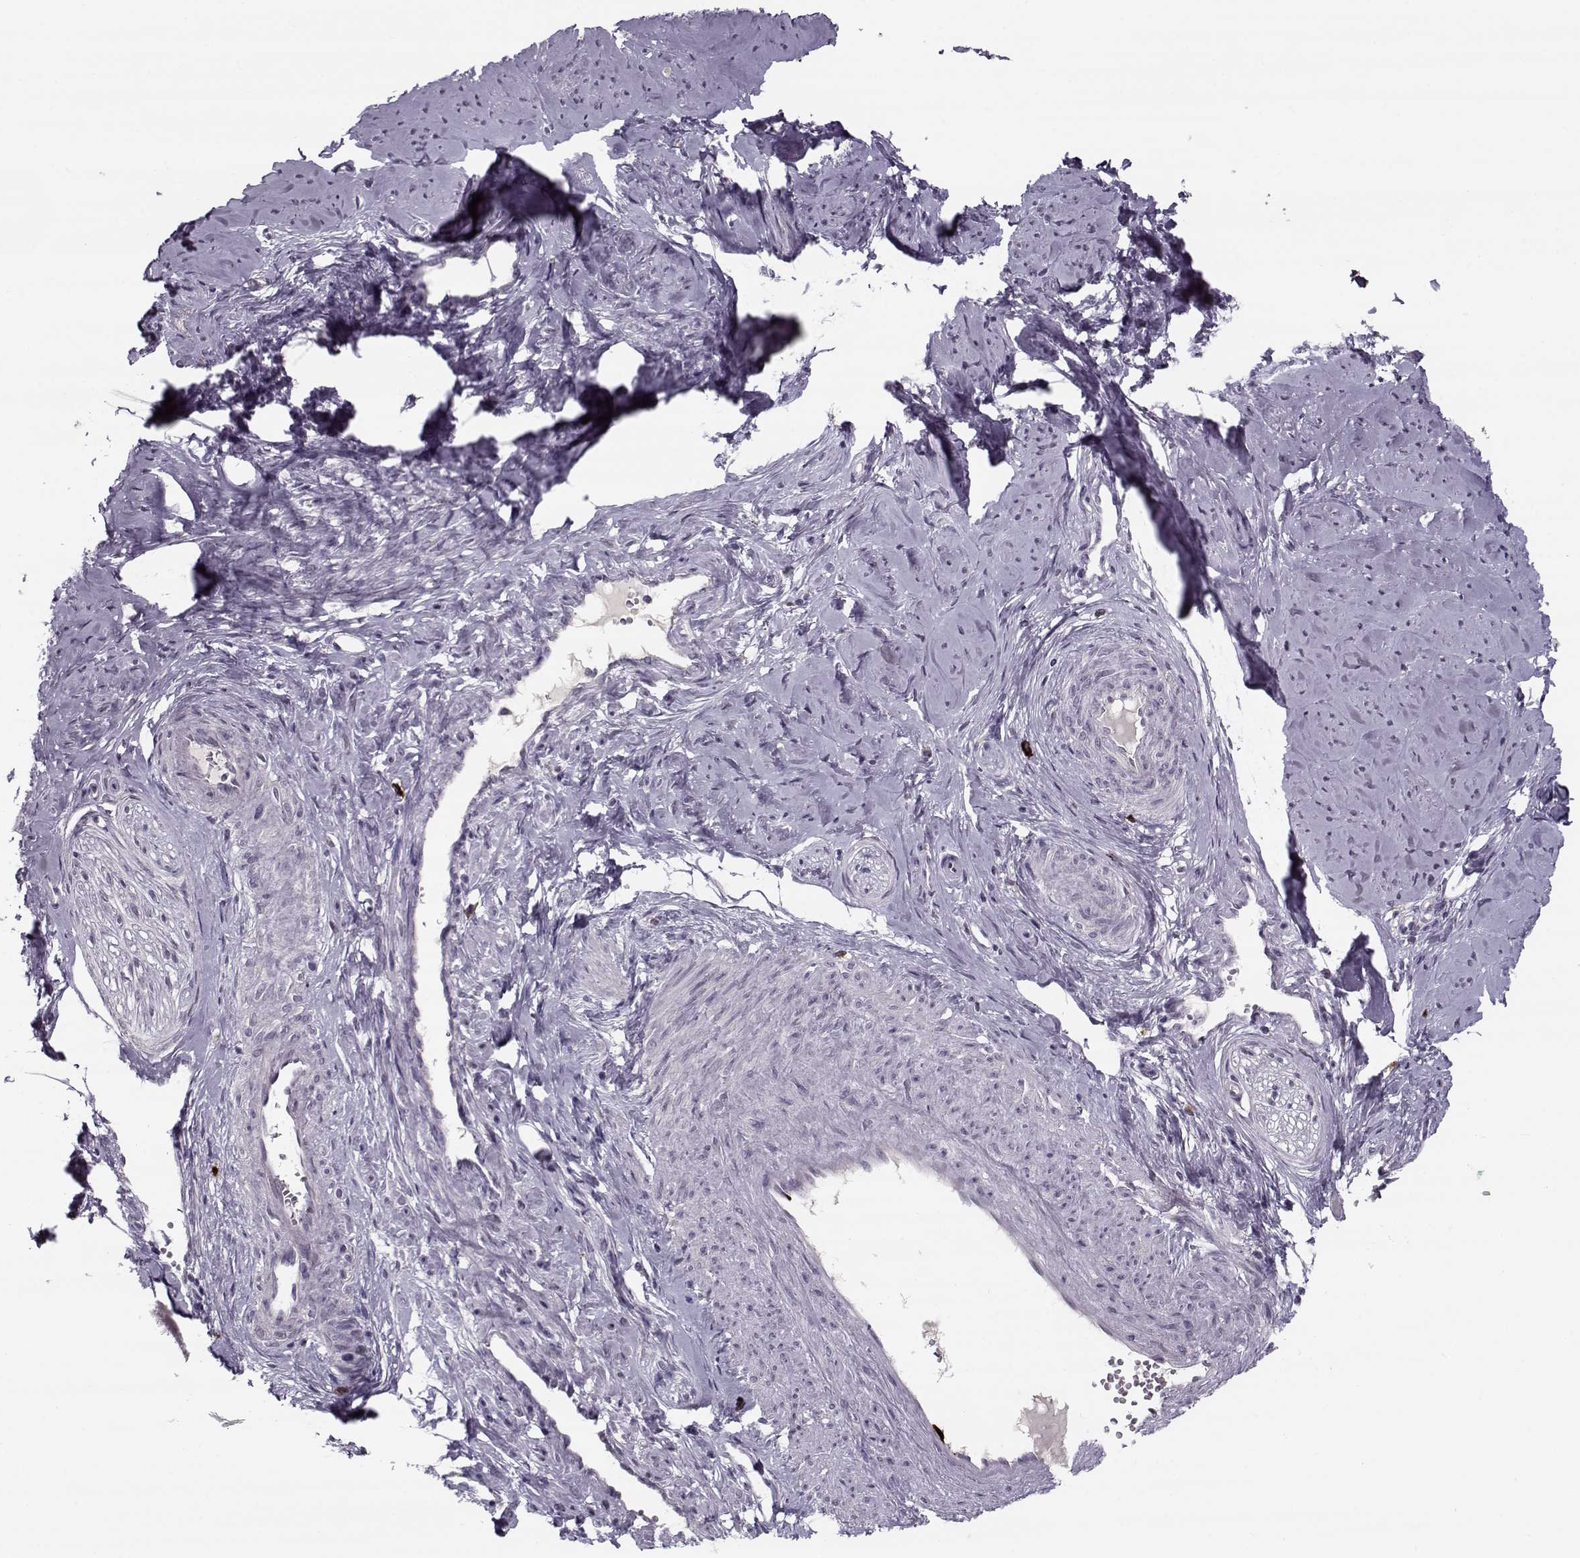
{"staining": {"intensity": "negative", "quantity": "none", "location": "none"}, "tissue": "smooth muscle", "cell_type": "Smooth muscle cells", "image_type": "normal", "snomed": [{"axis": "morphology", "description": "Normal tissue, NOS"}, {"axis": "topography", "description": "Smooth muscle"}], "caption": "A high-resolution image shows immunohistochemistry (IHC) staining of benign smooth muscle, which reveals no significant positivity in smooth muscle cells. (Stains: DAB immunohistochemistry (IHC) with hematoxylin counter stain, Microscopy: brightfield microscopy at high magnification).", "gene": "DNAI3", "patient": {"sex": "female", "age": 48}}